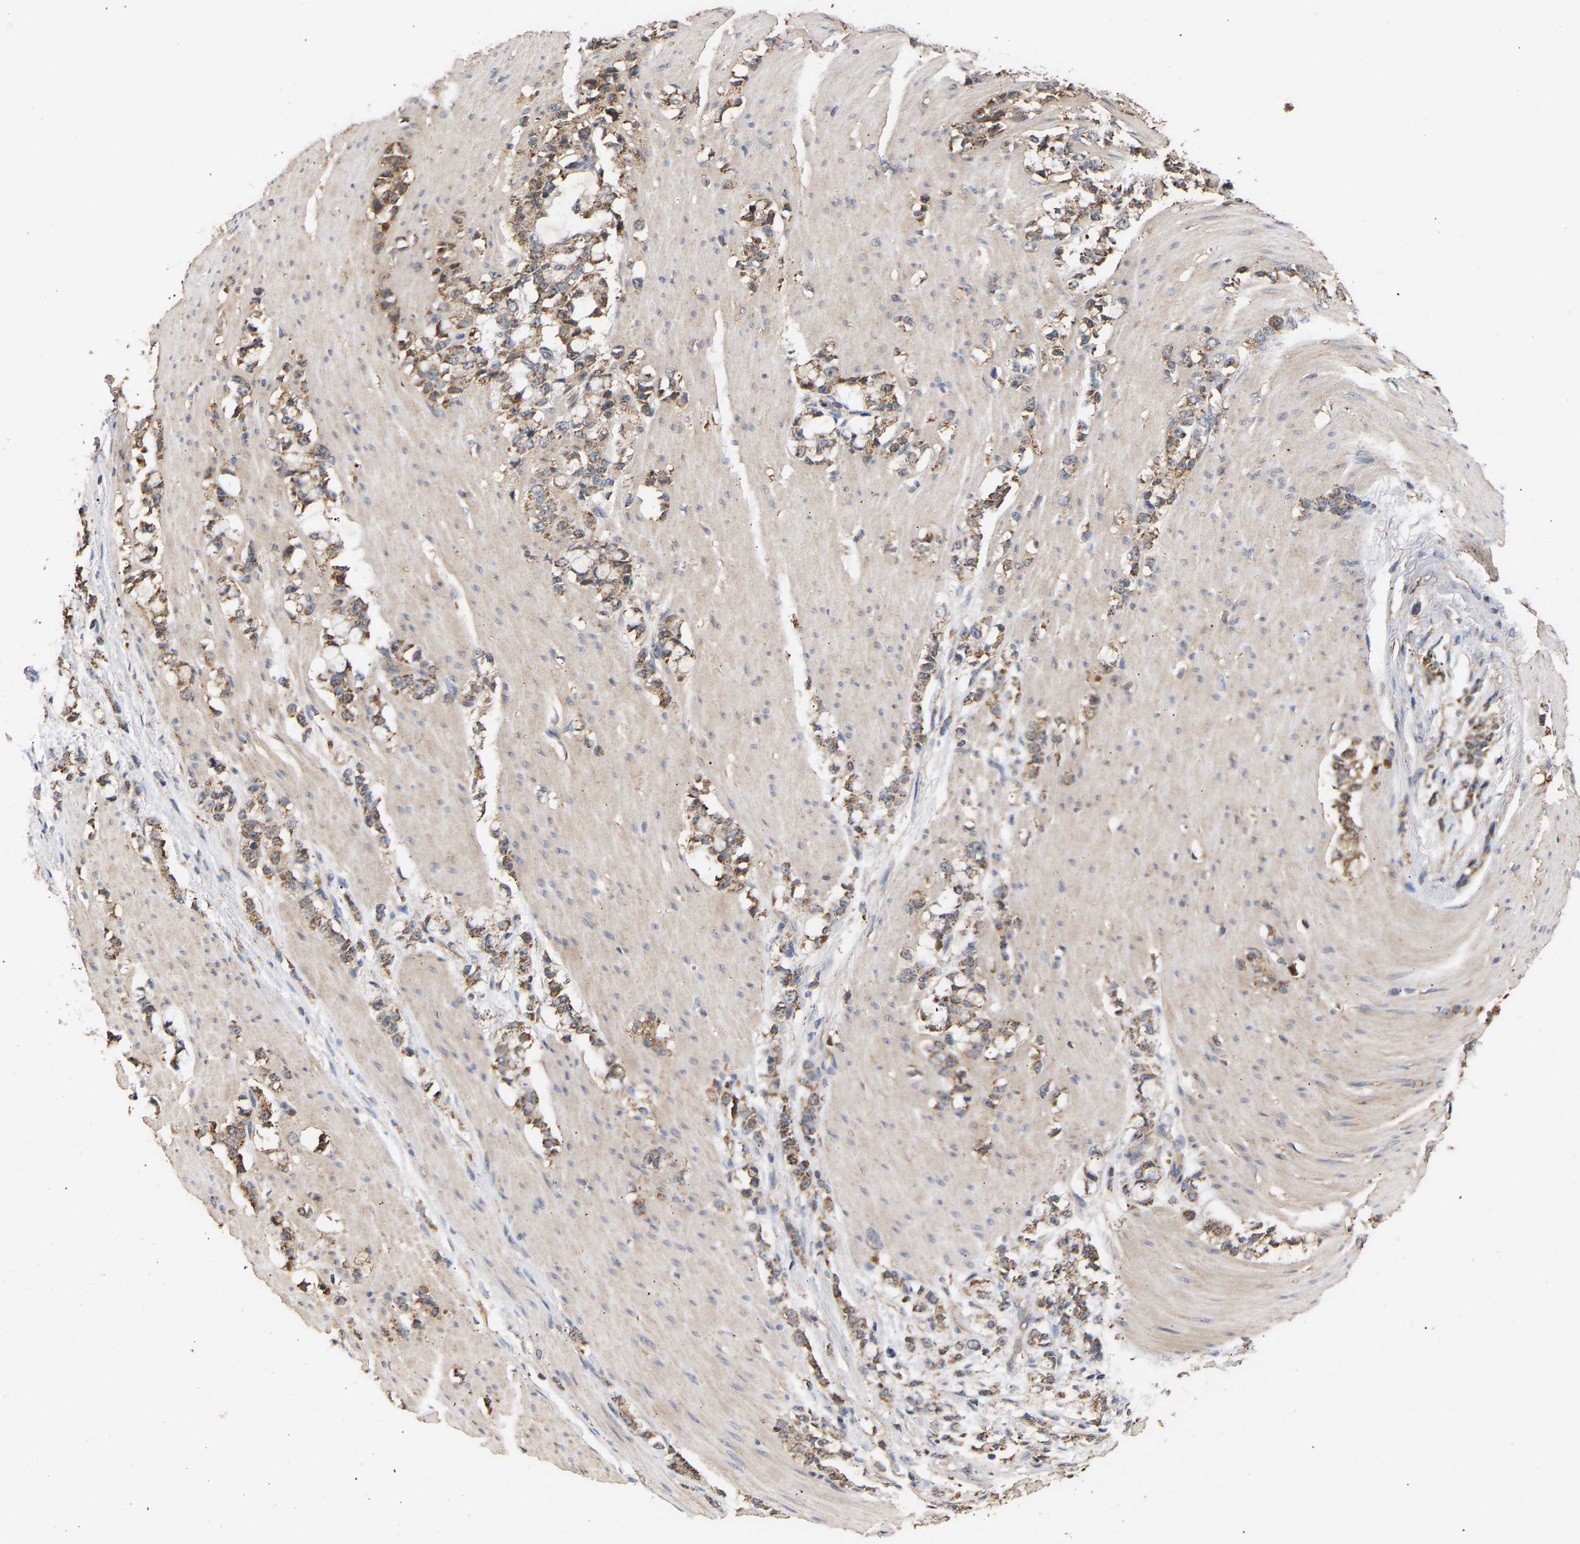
{"staining": {"intensity": "moderate", "quantity": ">75%", "location": "cytoplasmic/membranous"}, "tissue": "stomach cancer", "cell_type": "Tumor cells", "image_type": "cancer", "snomed": [{"axis": "morphology", "description": "Adenocarcinoma, NOS"}, {"axis": "topography", "description": "Stomach, lower"}], "caption": "Protein analysis of stomach adenocarcinoma tissue exhibits moderate cytoplasmic/membranous positivity in about >75% of tumor cells. The staining is performed using DAB (3,3'-diaminobenzidine) brown chromogen to label protein expression. The nuclei are counter-stained blue using hematoxylin.", "gene": "ZNF26", "patient": {"sex": "male", "age": 88}}